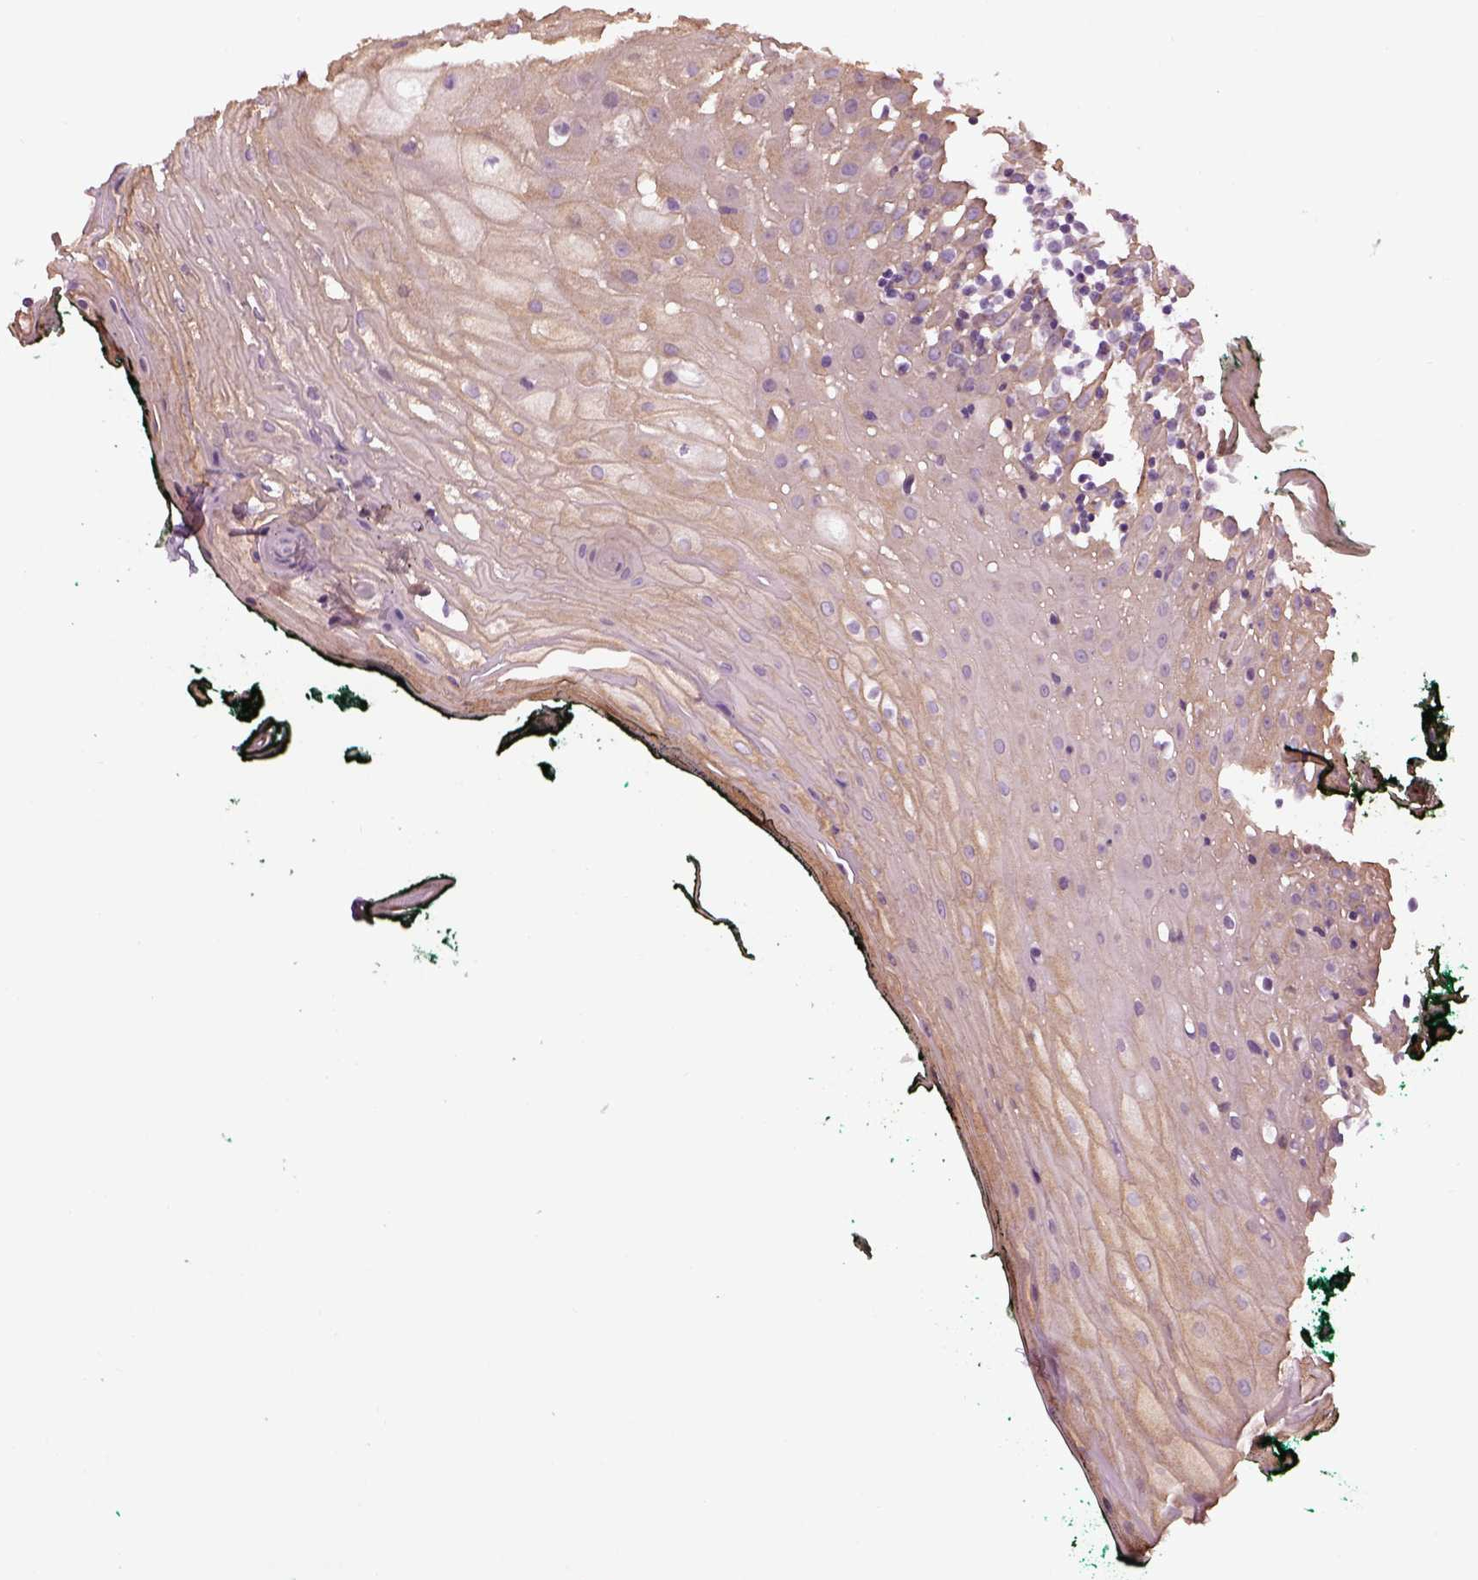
{"staining": {"intensity": "weak", "quantity": ">75%", "location": "cytoplasmic/membranous"}, "tissue": "oral mucosa", "cell_type": "Squamous epithelial cells", "image_type": "normal", "snomed": [{"axis": "morphology", "description": "Normal tissue, NOS"}, {"axis": "topography", "description": "Oral tissue"}, {"axis": "topography", "description": "Head-Neck"}], "caption": "The image displays staining of normal oral mucosa, revealing weak cytoplasmic/membranous protein expression (brown color) within squamous epithelial cells. (Brightfield microscopy of DAB IHC at high magnification).", "gene": "LRRIQ3", "patient": {"sex": "female", "age": 68}}